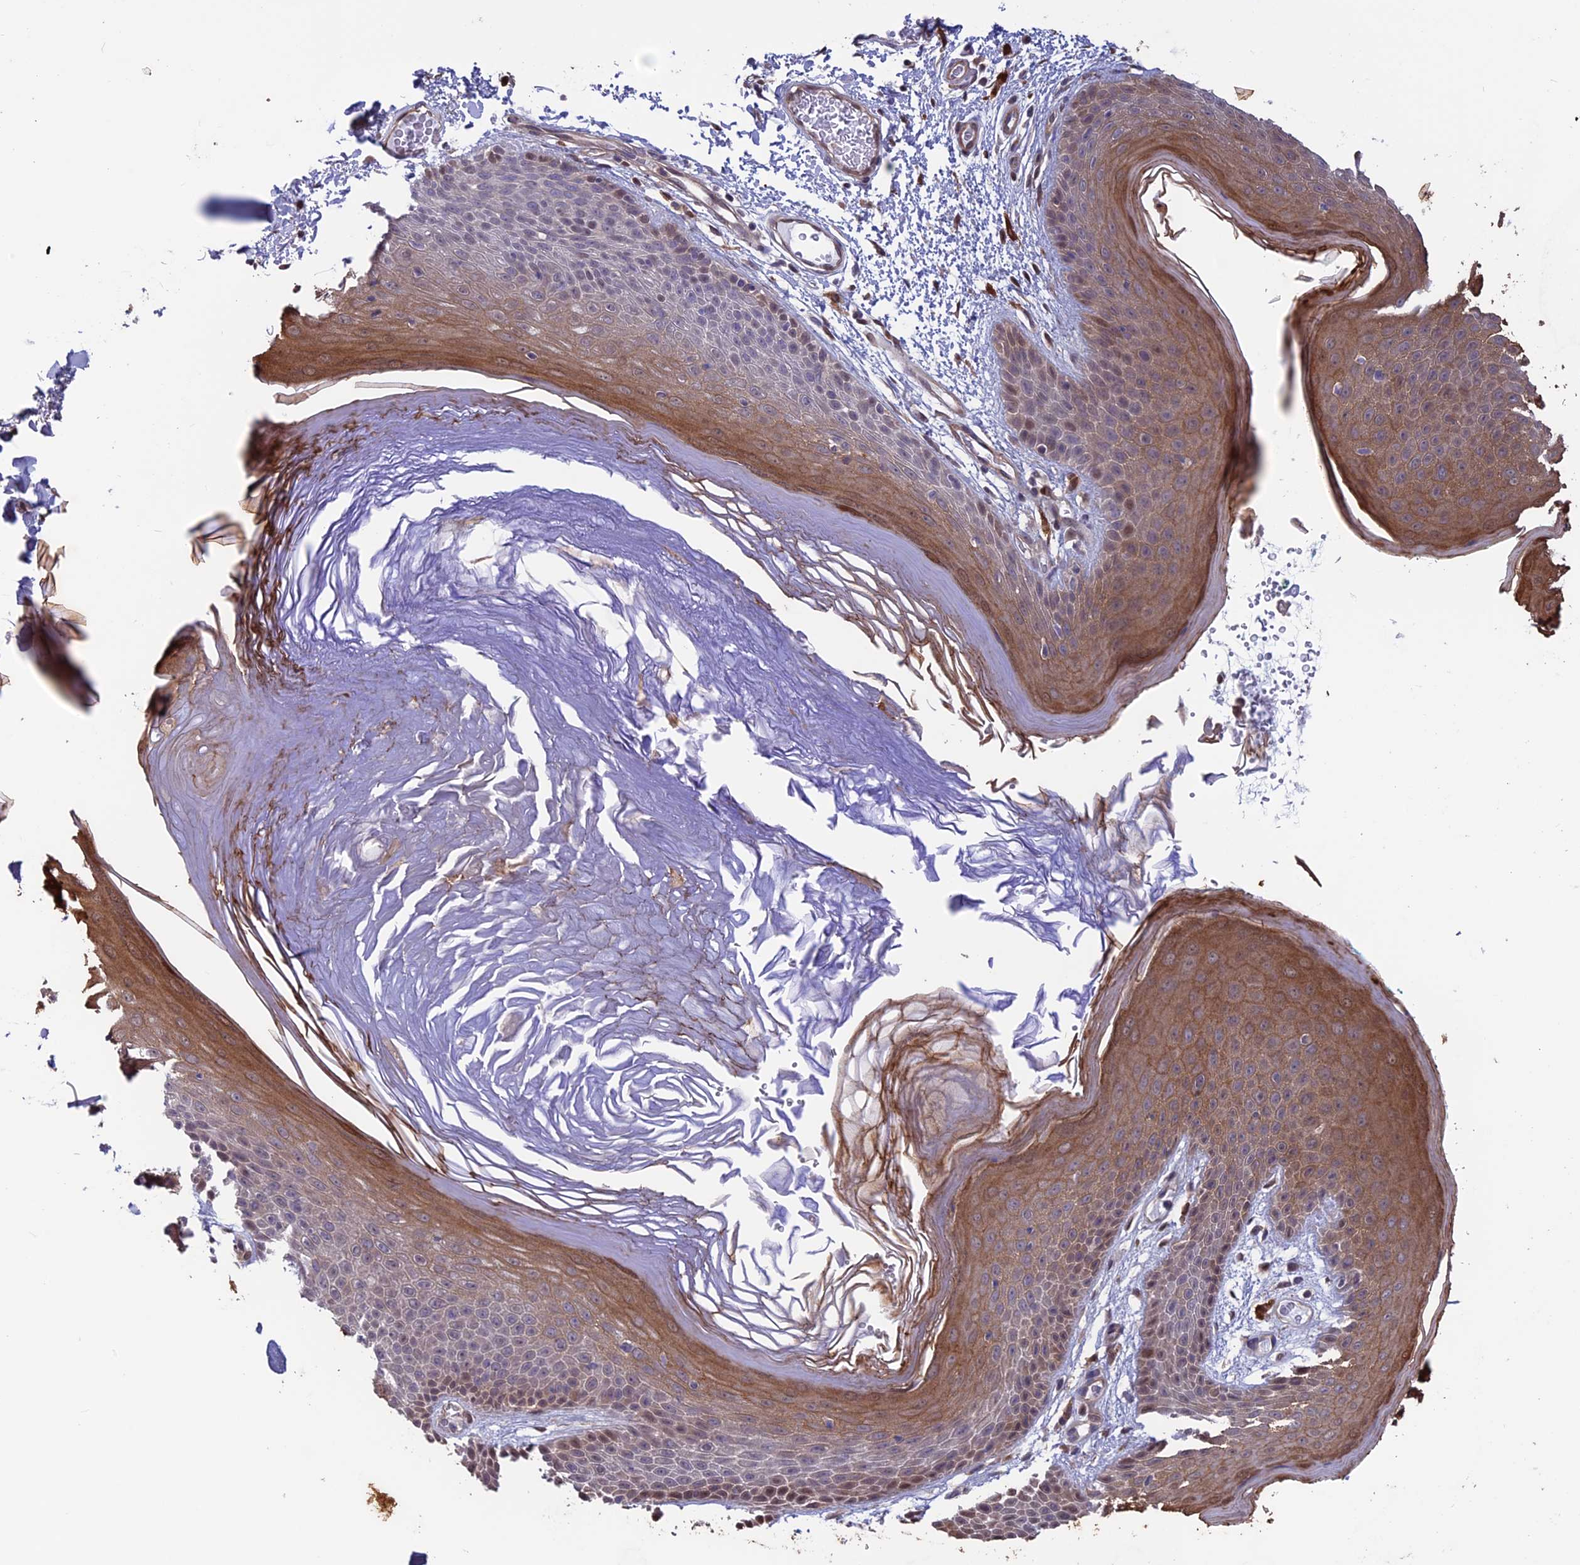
{"staining": {"intensity": "strong", "quantity": "25%-75%", "location": "cytoplasmic/membranous,nuclear"}, "tissue": "skin", "cell_type": "Epidermal cells", "image_type": "normal", "snomed": [{"axis": "morphology", "description": "Normal tissue, NOS"}, {"axis": "topography", "description": "Anal"}], "caption": "Skin stained for a protein displays strong cytoplasmic/membranous,nuclear positivity in epidermal cells.", "gene": "MAST2", "patient": {"sex": "male", "age": 74}}